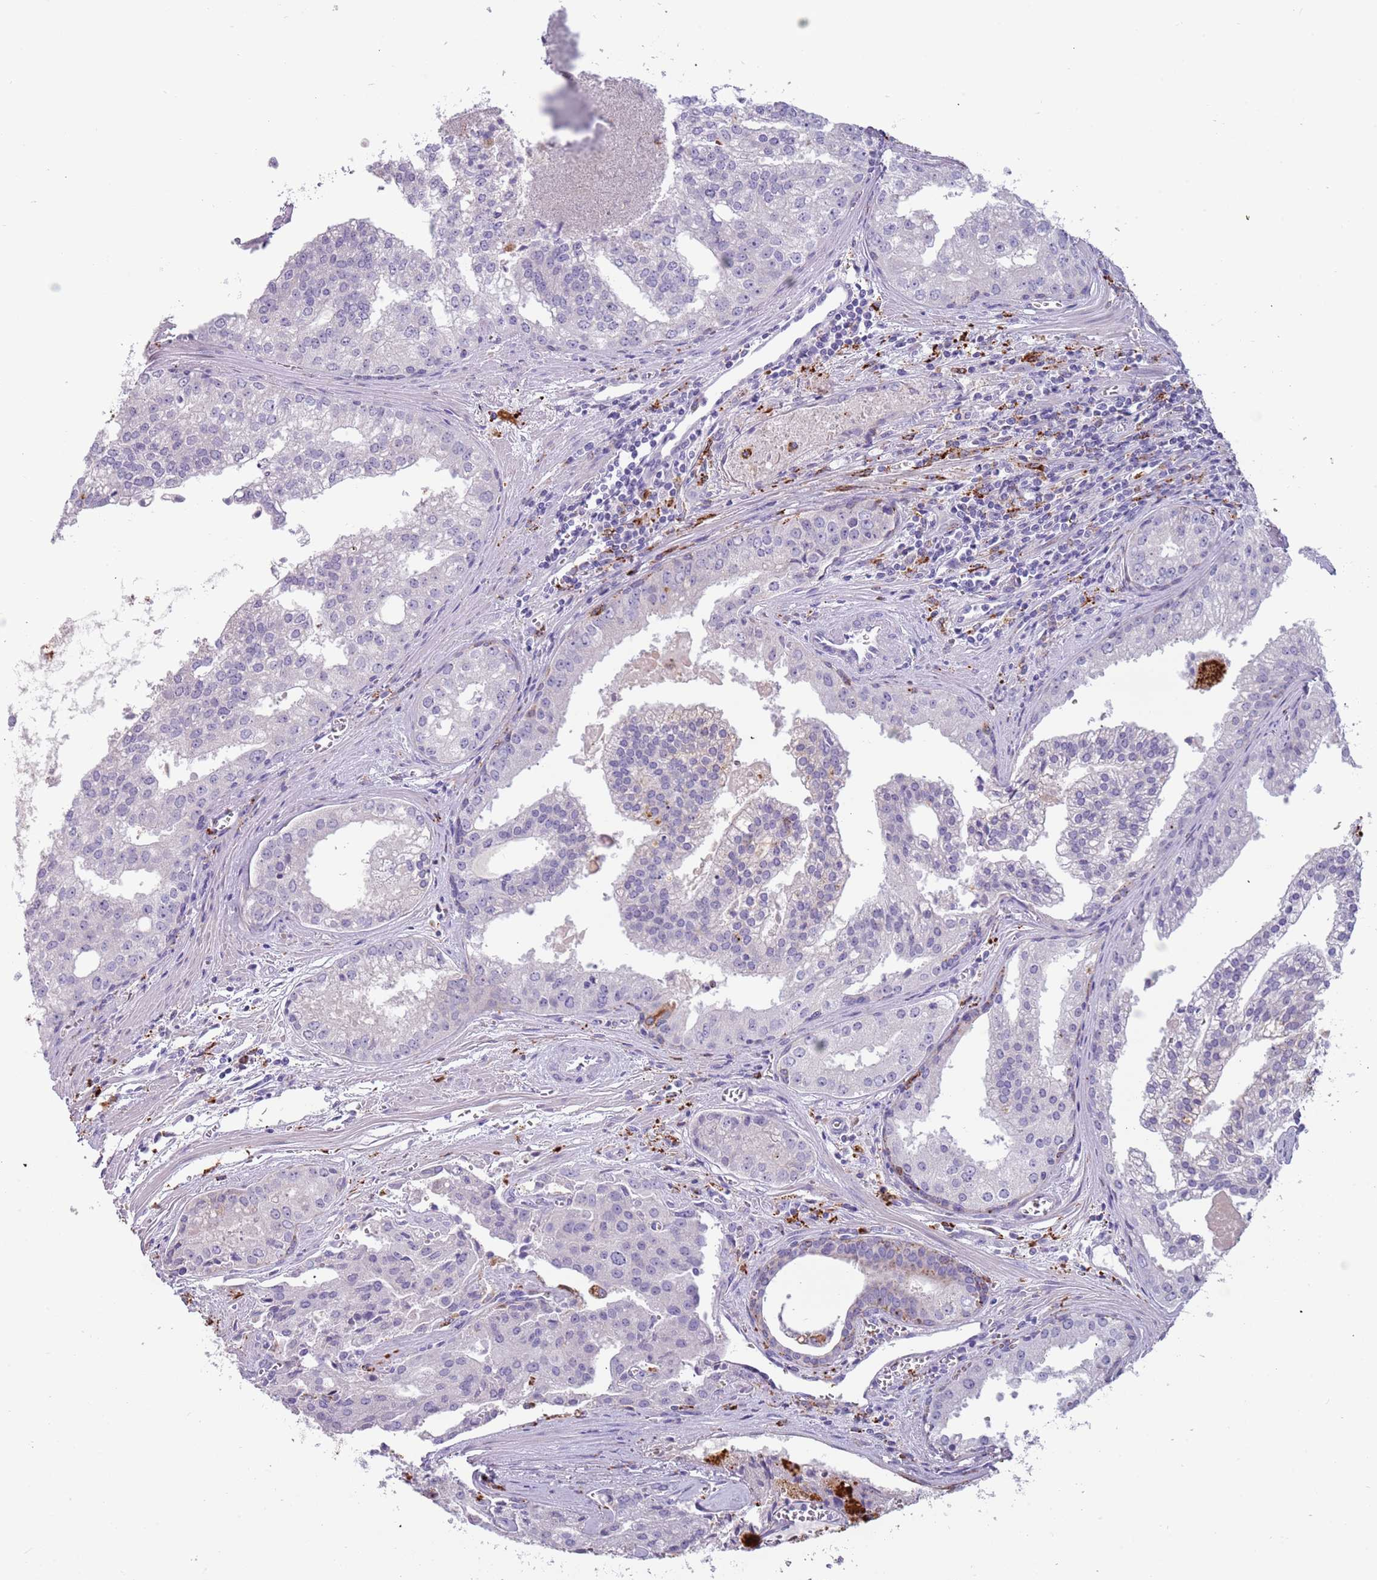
{"staining": {"intensity": "negative", "quantity": "none", "location": "none"}, "tissue": "prostate cancer", "cell_type": "Tumor cells", "image_type": "cancer", "snomed": [{"axis": "morphology", "description": "Adenocarcinoma, High grade"}, {"axis": "topography", "description": "Prostate"}], "caption": "Histopathology image shows no significant protein staining in tumor cells of adenocarcinoma (high-grade) (prostate).", "gene": "NWD2", "patient": {"sex": "male", "age": 68}}